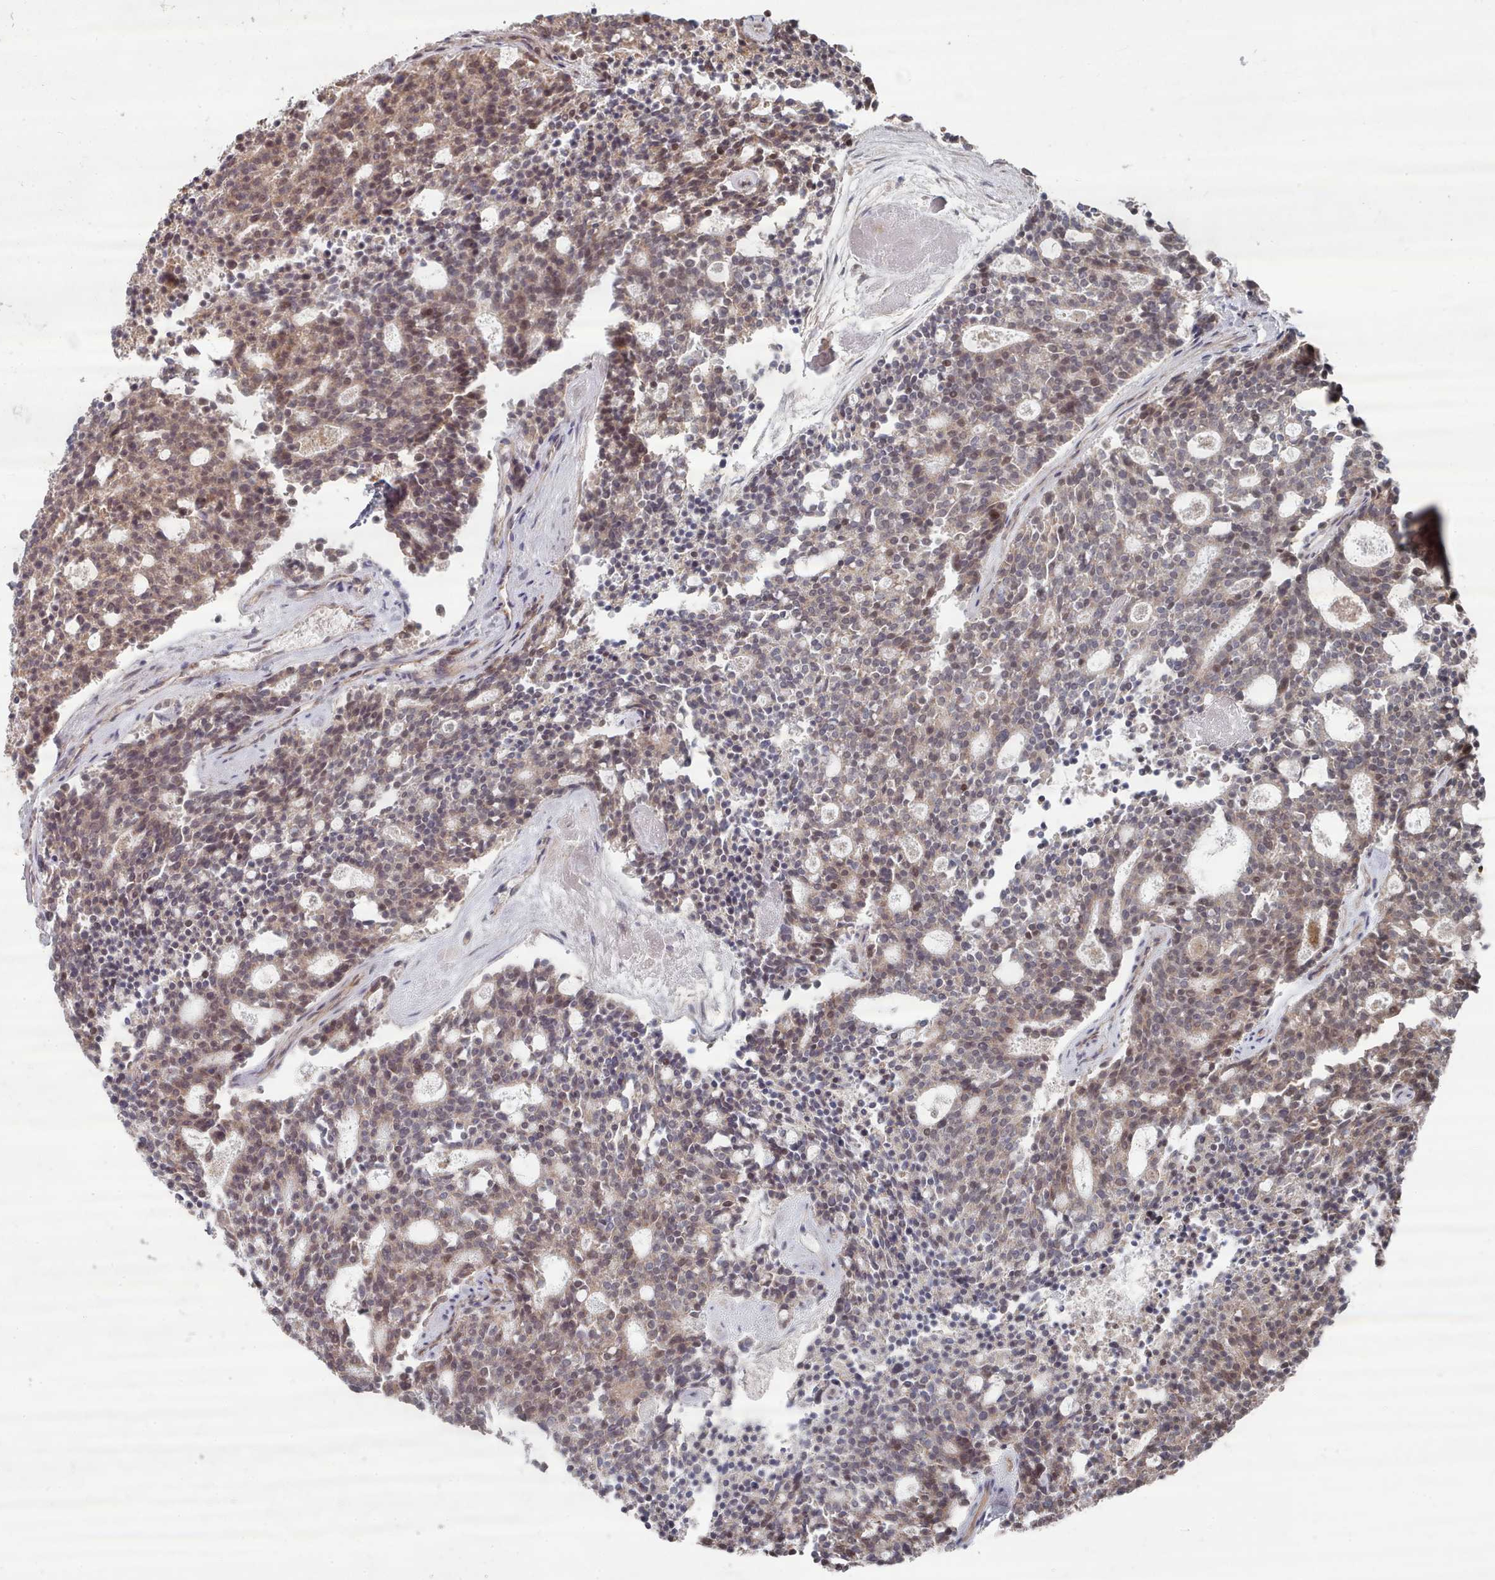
{"staining": {"intensity": "weak", "quantity": "25%-75%", "location": "cytoplasmic/membranous,nuclear"}, "tissue": "carcinoid", "cell_type": "Tumor cells", "image_type": "cancer", "snomed": [{"axis": "morphology", "description": "Carcinoid, malignant, NOS"}, {"axis": "topography", "description": "Pancreas"}], "caption": "Immunohistochemical staining of human malignant carcinoid reveals low levels of weak cytoplasmic/membranous and nuclear protein positivity in approximately 25%-75% of tumor cells. (DAB IHC, brown staining for protein, blue staining for nuclei).", "gene": "CPSF4", "patient": {"sex": "female", "age": 54}}